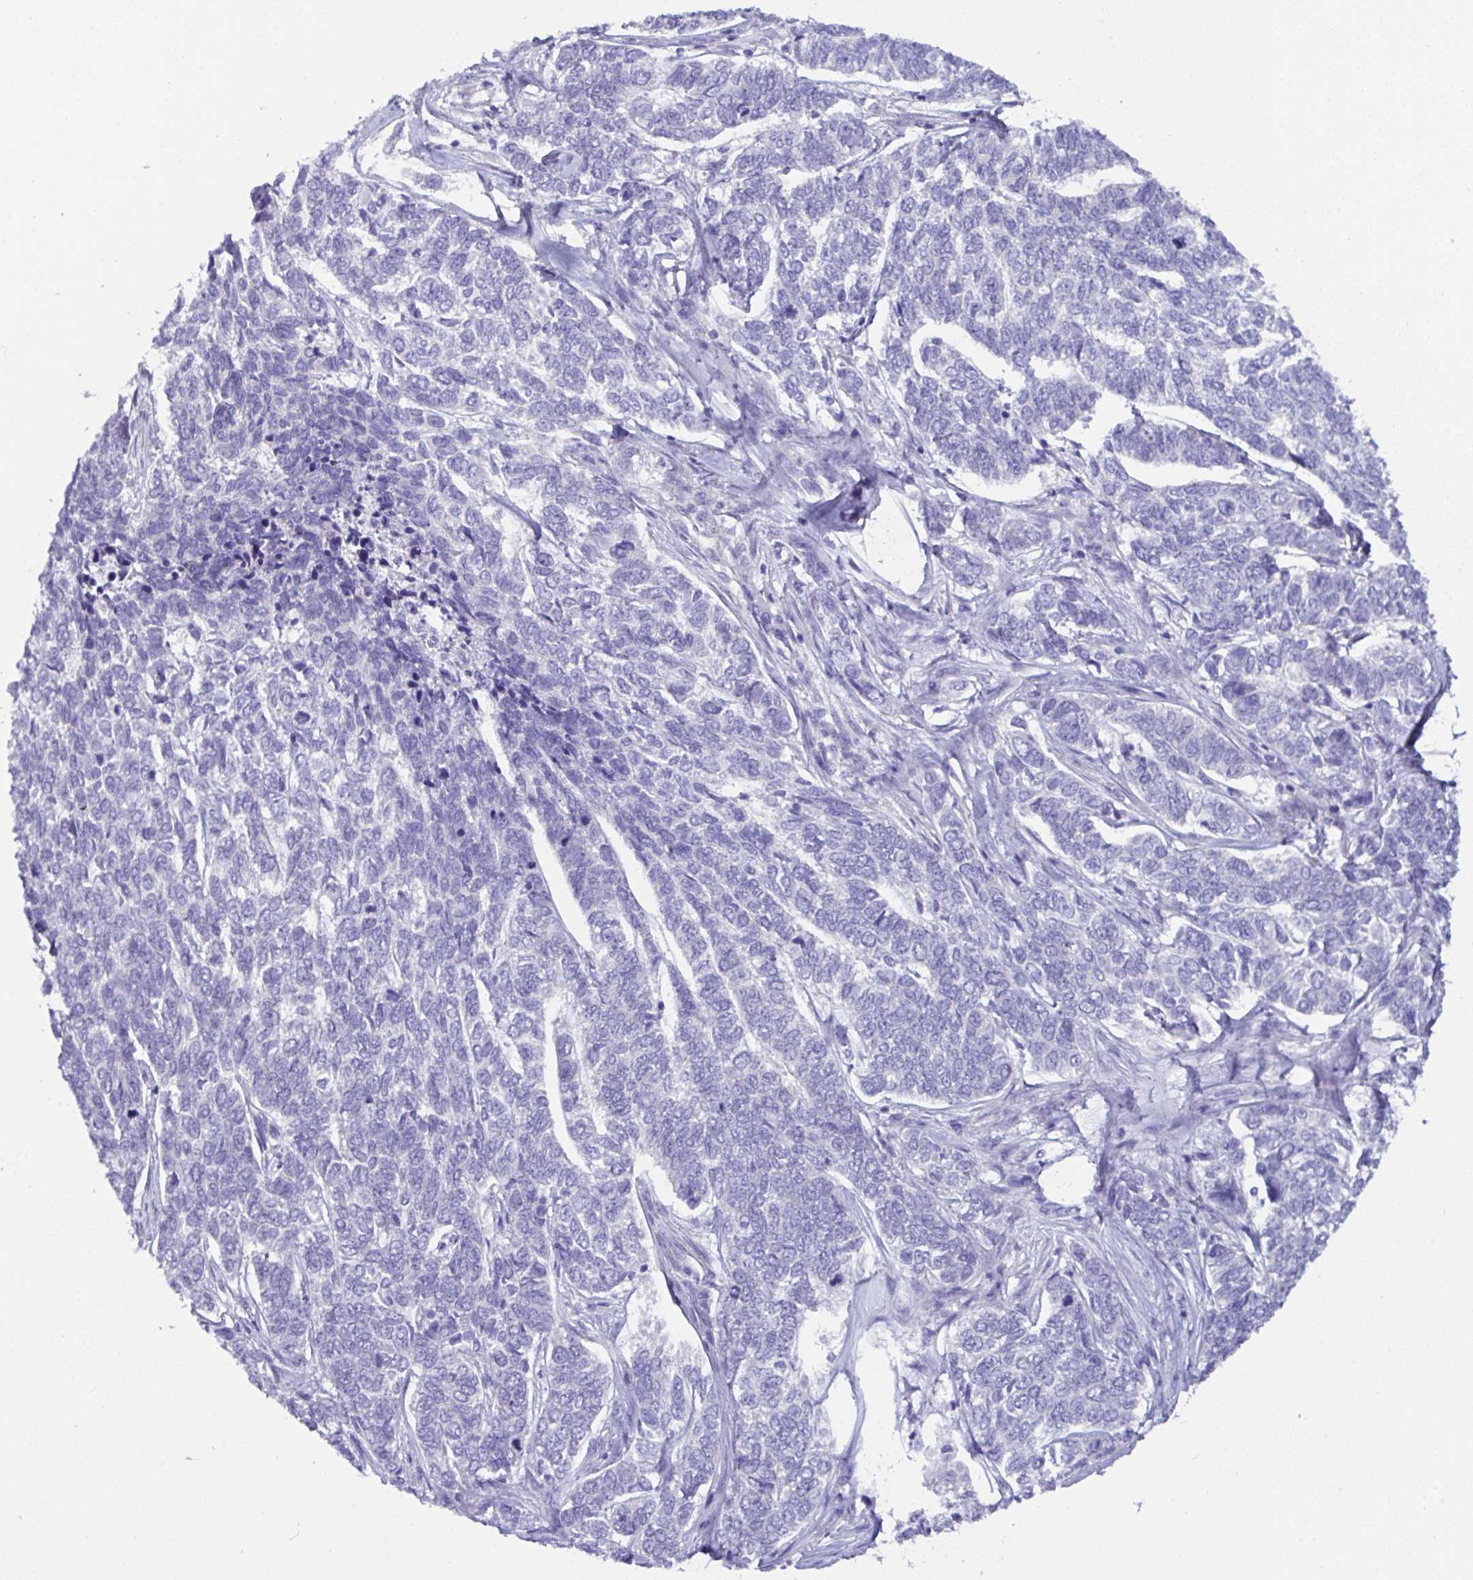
{"staining": {"intensity": "negative", "quantity": "none", "location": "none"}, "tissue": "skin cancer", "cell_type": "Tumor cells", "image_type": "cancer", "snomed": [{"axis": "morphology", "description": "Basal cell carcinoma"}, {"axis": "topography", "description": "Skin"}], "caption": "DAB (3,3'-diaminobenzidine) immunohistochemical staining of human basal cell carcinoma (skin) shows no significant staining in tumor cells.", "gene": "MED11", "patient": {"sex": "female", "age": 65}}